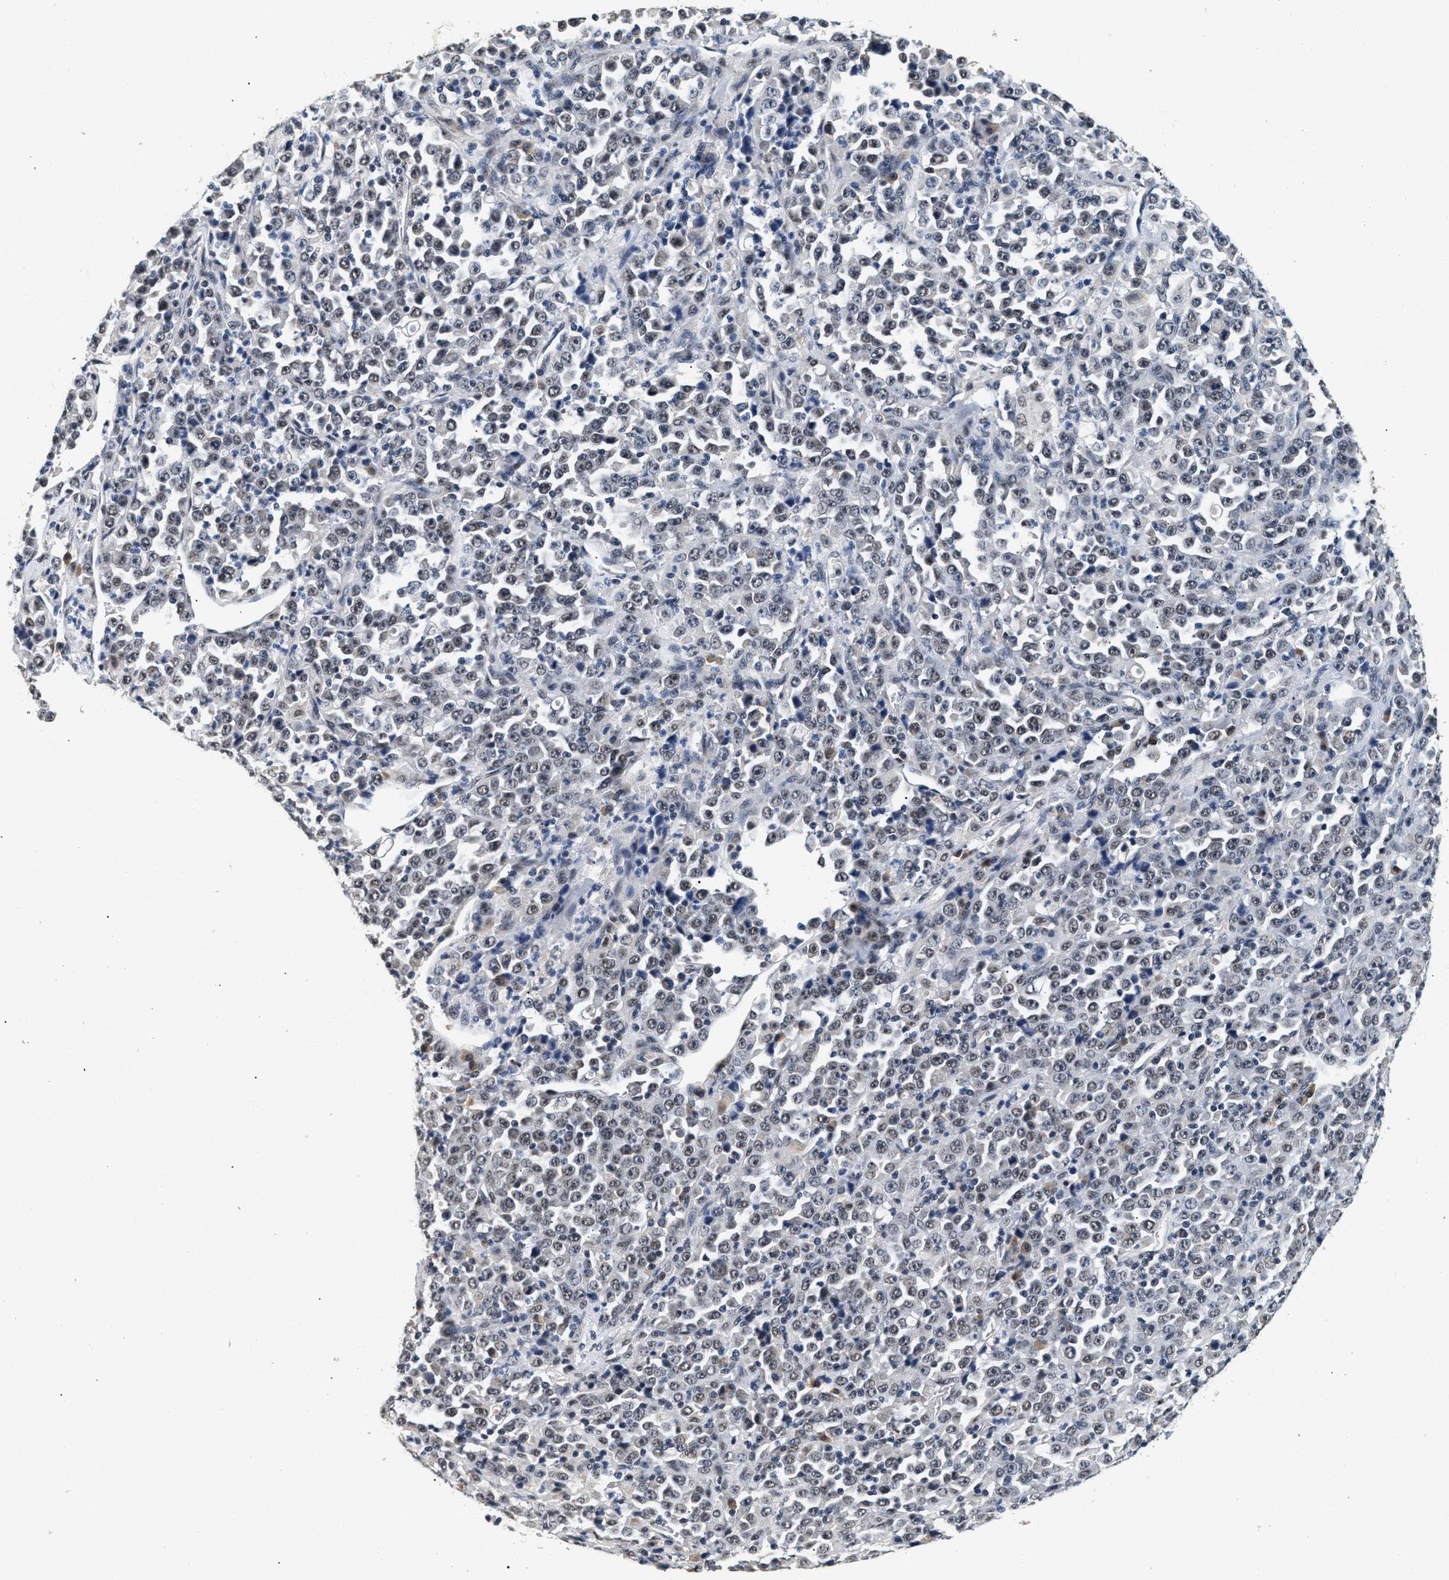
{"staining": {"intensity": "weak", "quantity": "25%-75%", "location": "nuclear"}, "tissue": "stomach cancer", "cell_type": "Tumor cells", "image_type": "cancer", "snomed": [{"axis": "morphology", "description": "Normal tissue, NOS"}, {"axis": "morphology", "description": "Adenocarcinoma, NOS"}, {"axis": "topography", "description": "Stomach, upper"}, {"axis": "topography", "description": "Stomach"}], "caption": "This photomicrograph exhibits IHC staining of human stomach cancer, with low weak nuclear positivity in about 25%-75% of tumor cells.", "gene": "THOC1", "patient": {"sex": "male", "age": 59}}